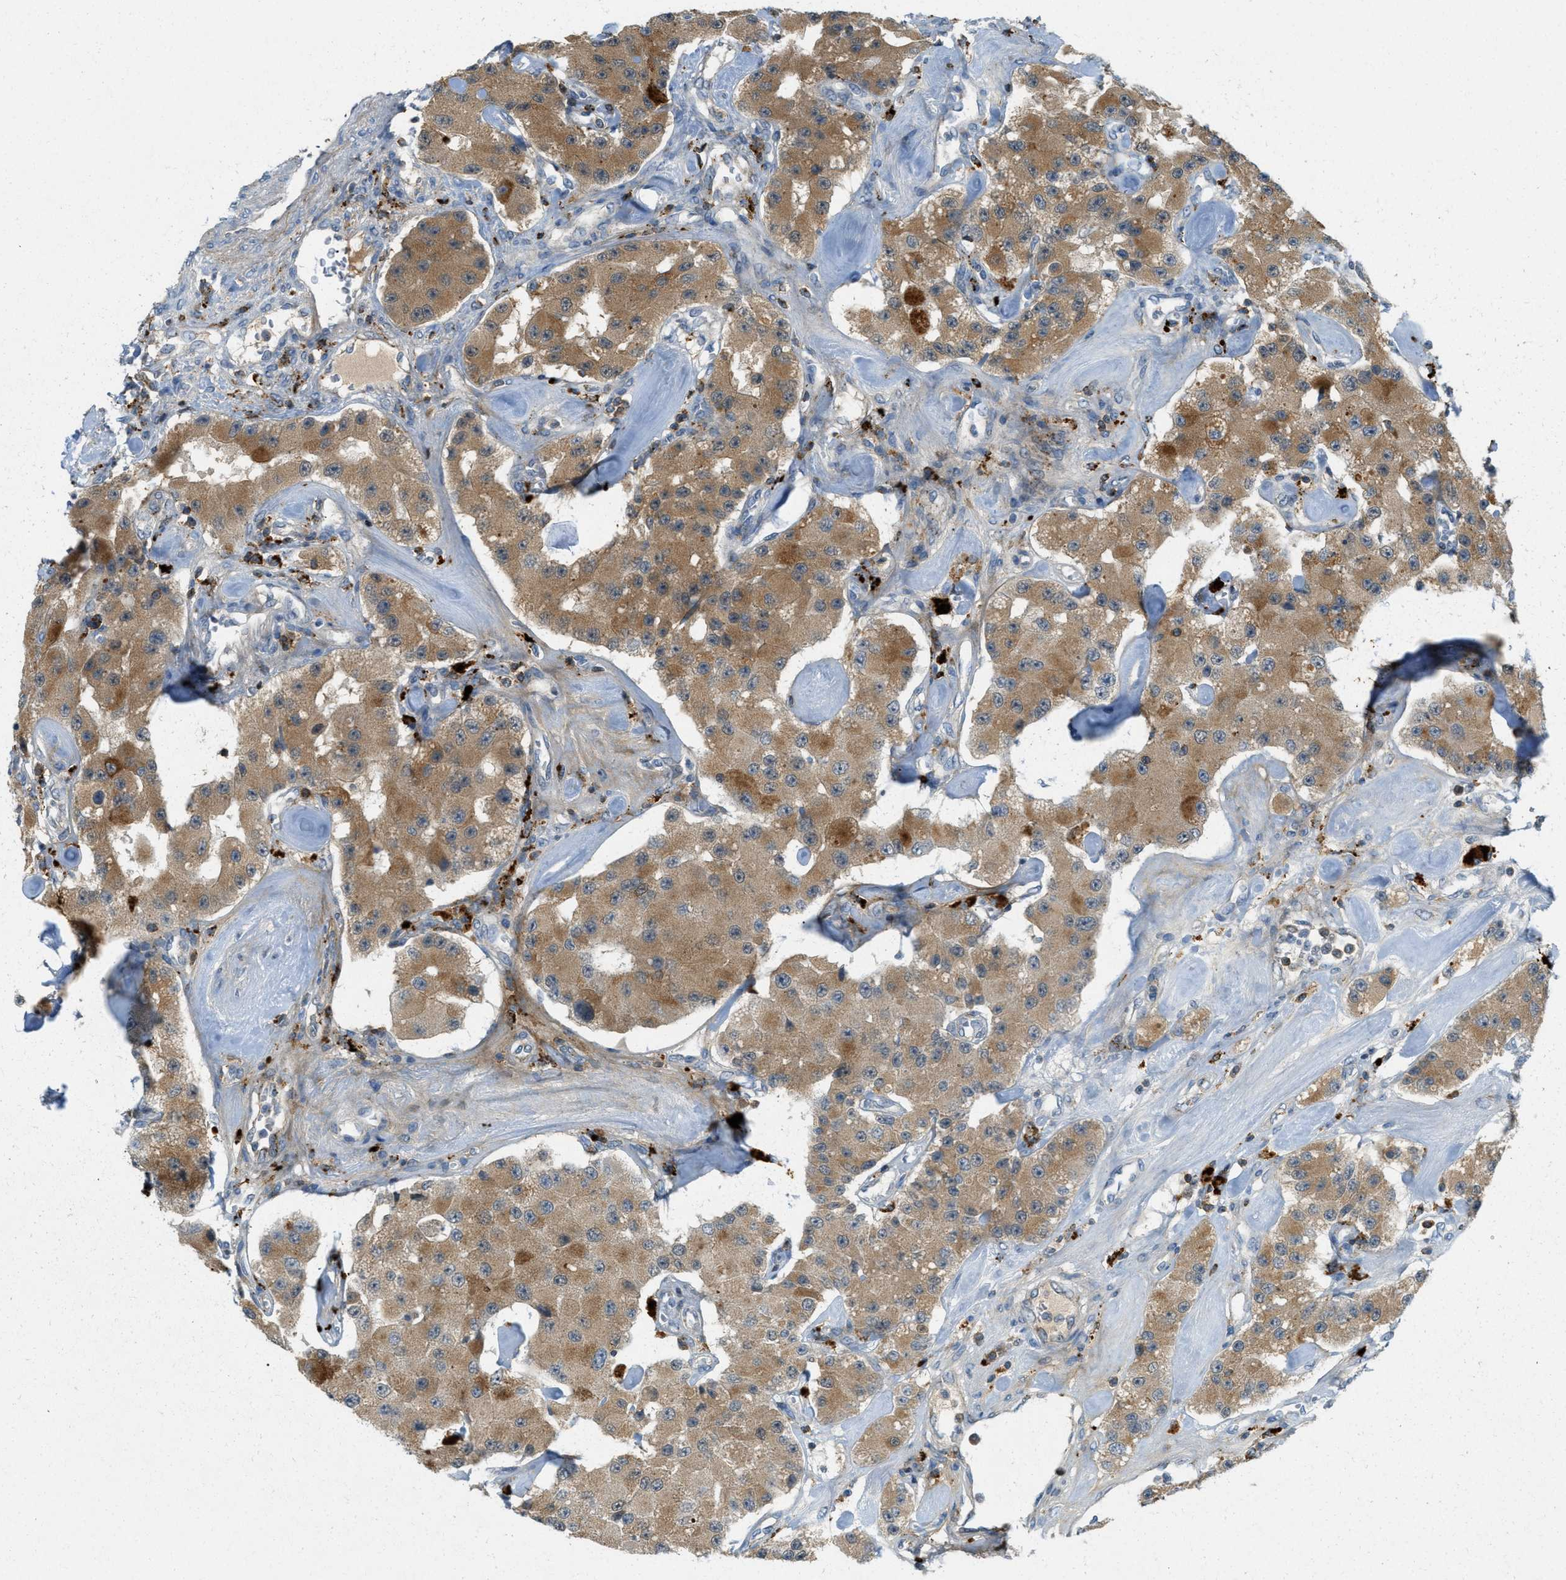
{"staining": {"intensity": "moderate", "quantity": ">75%", "location": "cytoplasmic/membranous"}, "tissue": "carcinoid", "cell_type": "Tumor cells", "image_type": "cancer", "snomed": [{"axis": "morphology", "description": "Carcinoid, malignant, NOS"}, {"axis": "topography", "description": "Pancreas"}], "caption": "Immunohistochemistry image of neoplastic tissue: carcinoid stained using immunohistochemistry demonstrates medium levels of moderate protein expression localized specifically in the cytoplasmic/membranous of tumor cells, appearing as a cytoplasmic/membranous brown color.", "gene": "PLBD2", "patient": {"sex": "male", "age": 41}}